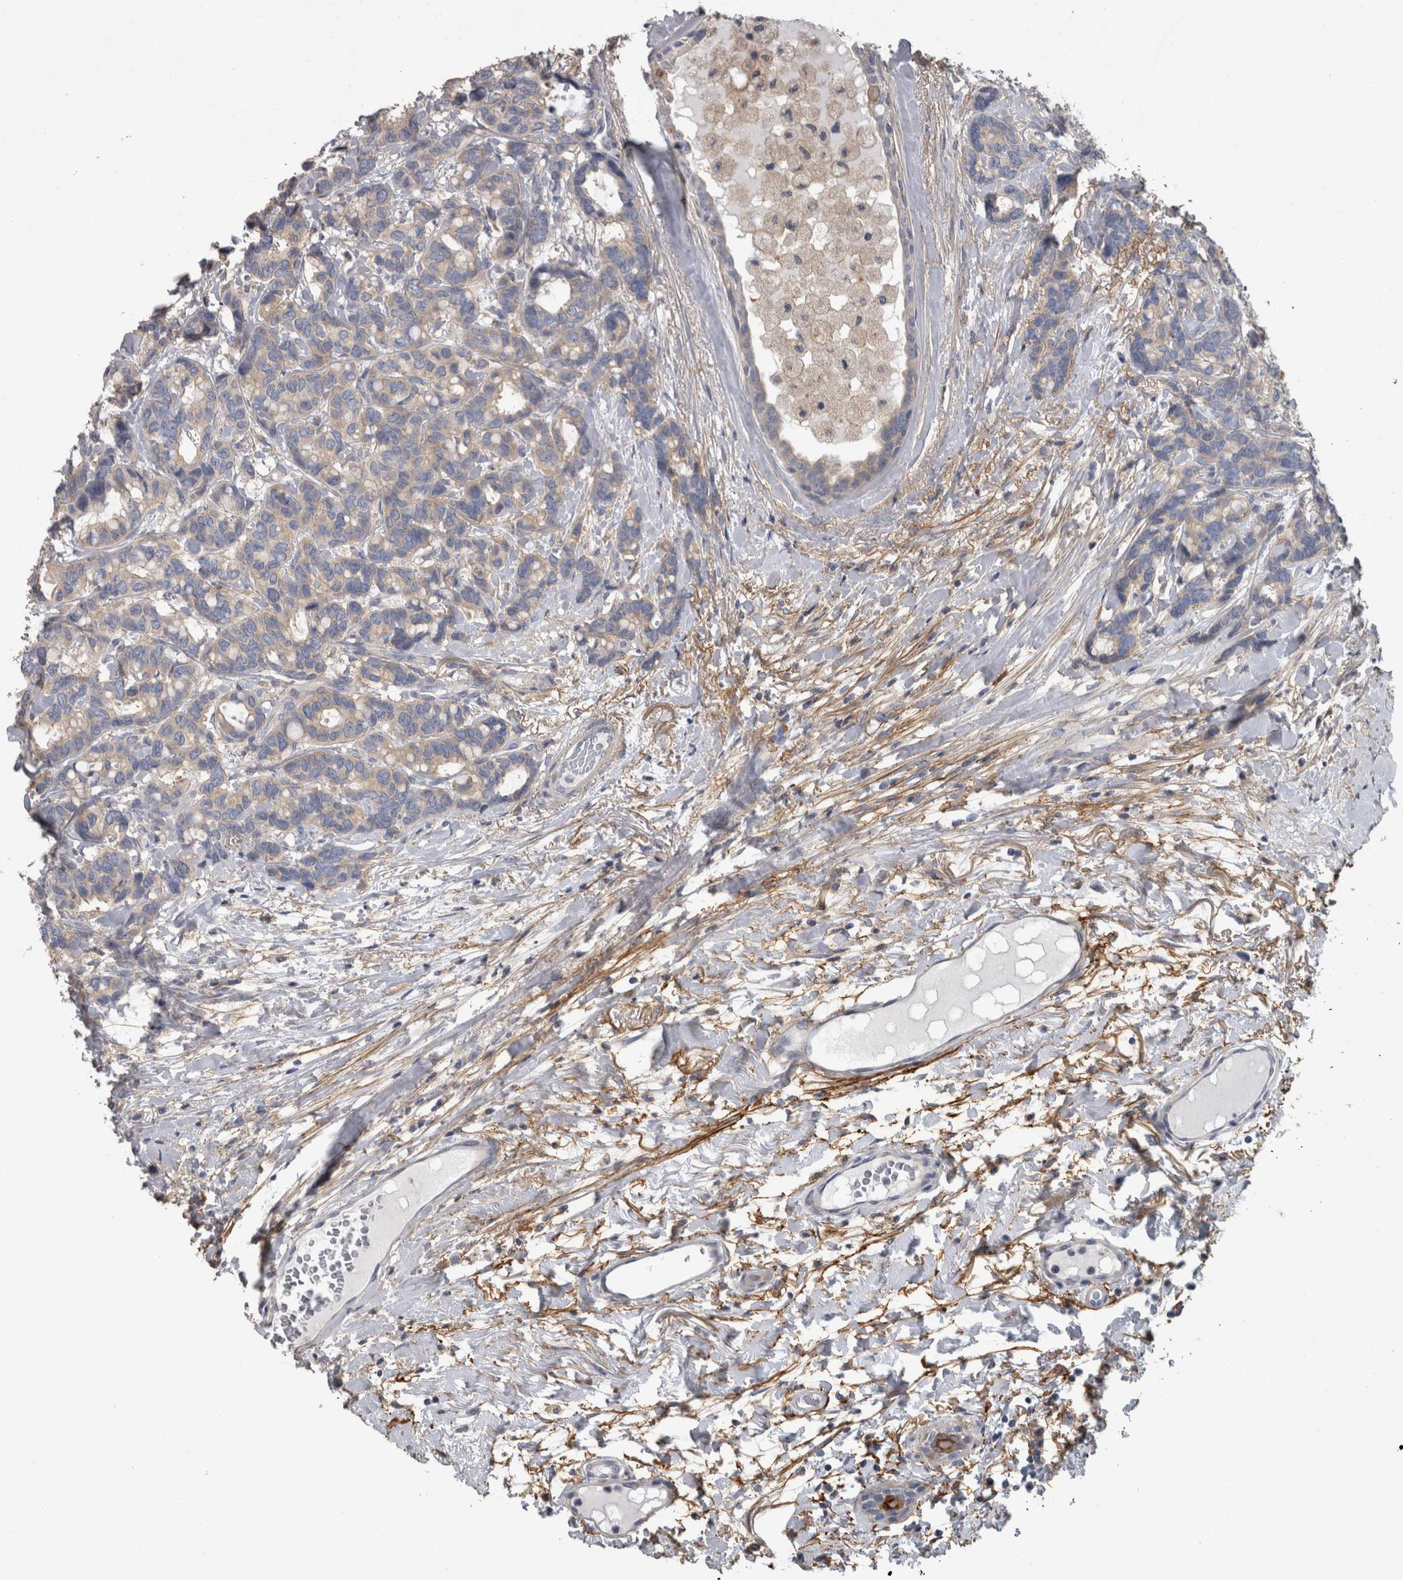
{"staining": {"intensity": "weak", "quantity": "25%-75%", "location": "cytoplasmic/membranous"}, "tissue": "breast cancer", "cell_type": "Tumor cells", "image_type": "cancer", "snomed": [{"axis": "morphology", "description": "Duct carcinoma"}, {"axis": "topography", "description": "Breast"}], "caption": "High-power microscopy captured an immunohistochemistry (IHC) photomicrograph of breast invasive ductal carcinoma, revealing weak cytoplasmic/membranous staining in about 25%-75% of tumor cells. The staining was performed using DAB to visualize the protein expression in brown, while the nuclei were stained in blue with hematoxylin (Magnification: 20x).", "gene": "EFEMP2", "patient": {"sex": "female", "age": 87}}